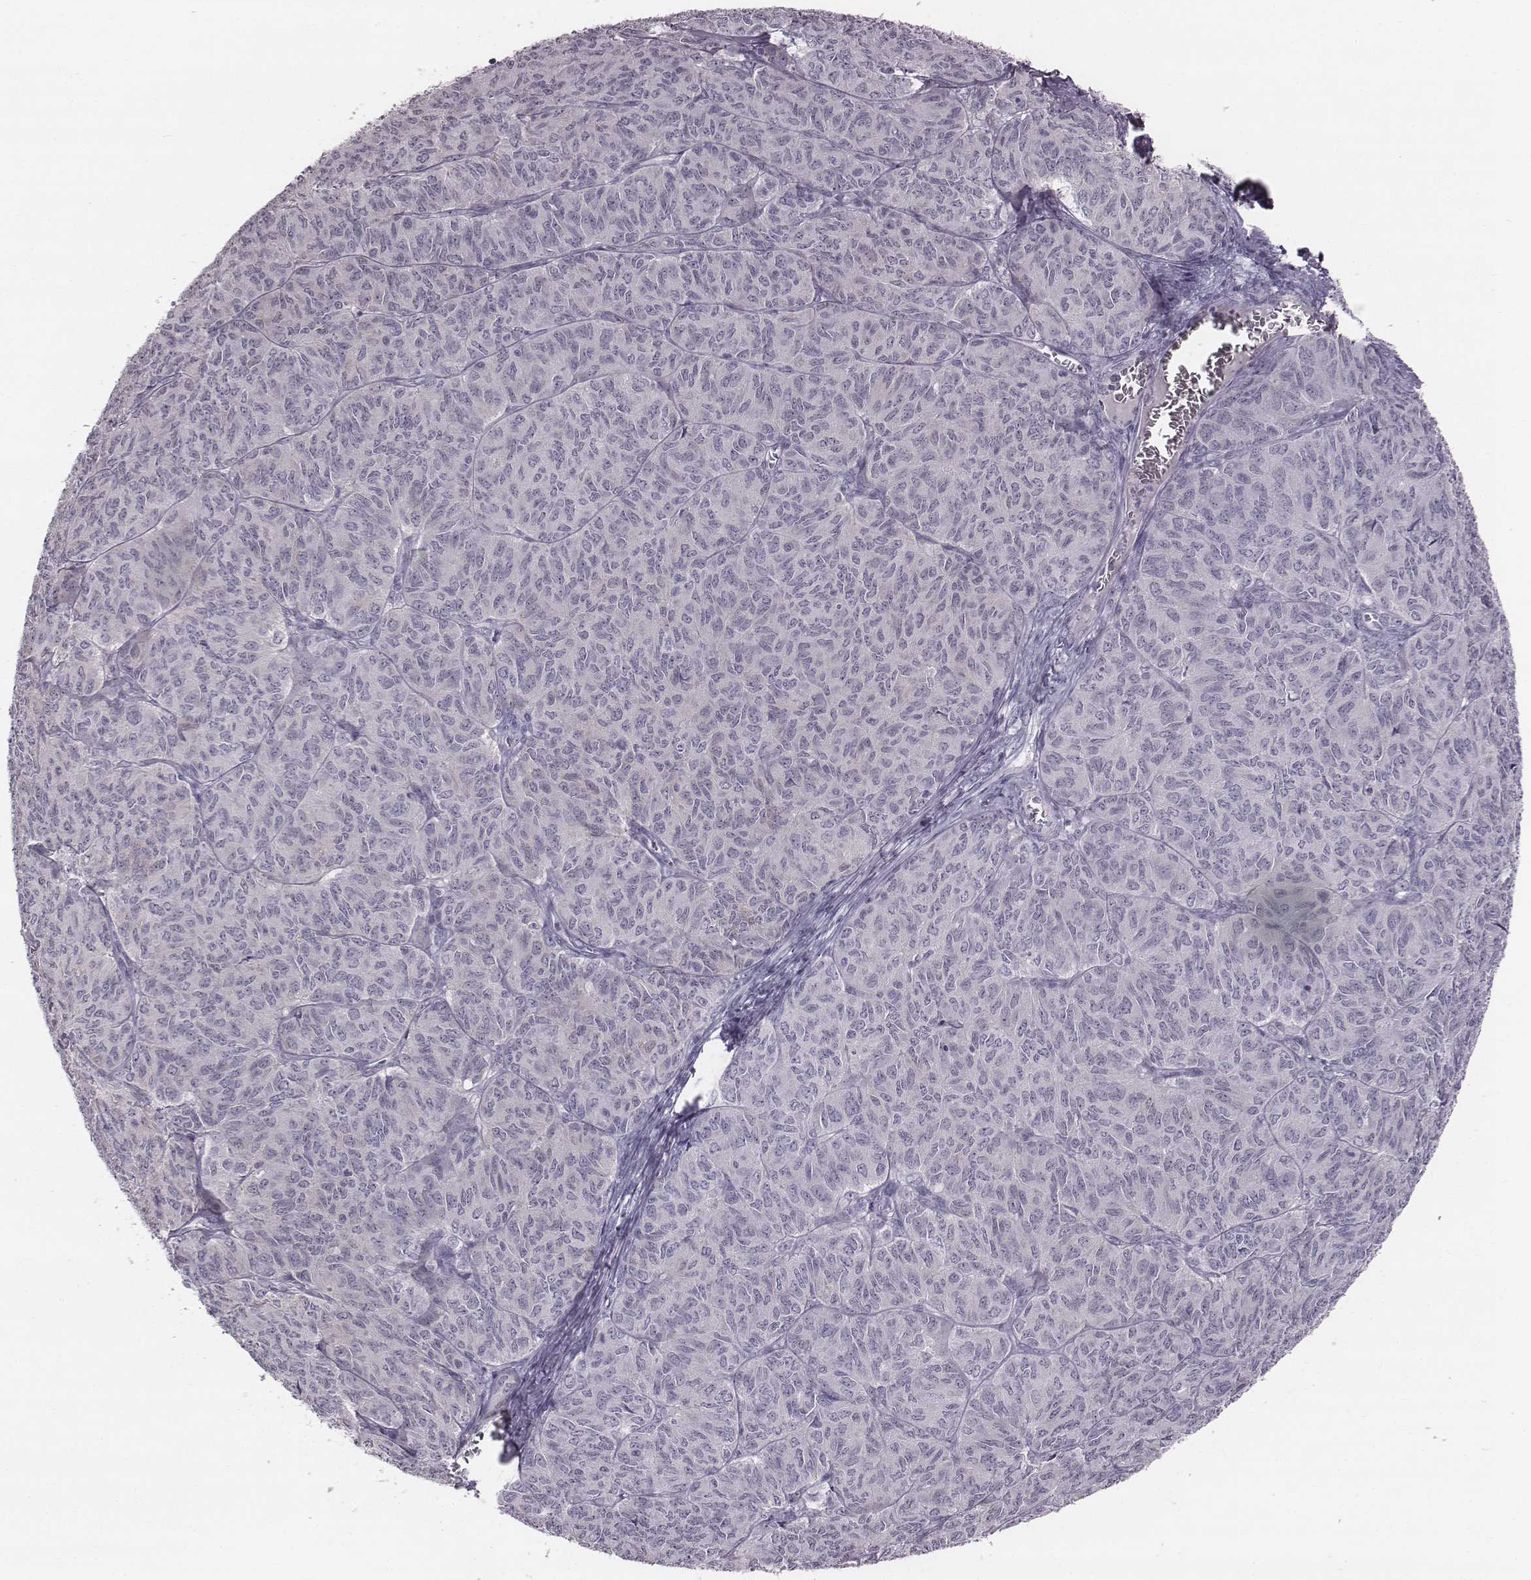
{"staining": {"intensity": "negative", "quantity": "none", "location": "none"}, "tissue": "ovarian cancer", "cell_type": "Tumor cells", "image_type": "cancer", "snomed": [{"axis": "morphology", "description": "Carcinoma, endometroid"}, {"axis": "topography", "description": "Ovary"}], "caption": "Immunohistochemical staining of human ovarian cancer demonstrates no significant expression in tumor cells. Nuclei are stained in blue.", "gene": "PDE8B", "patient": {"sex": "female", "age": 80}}